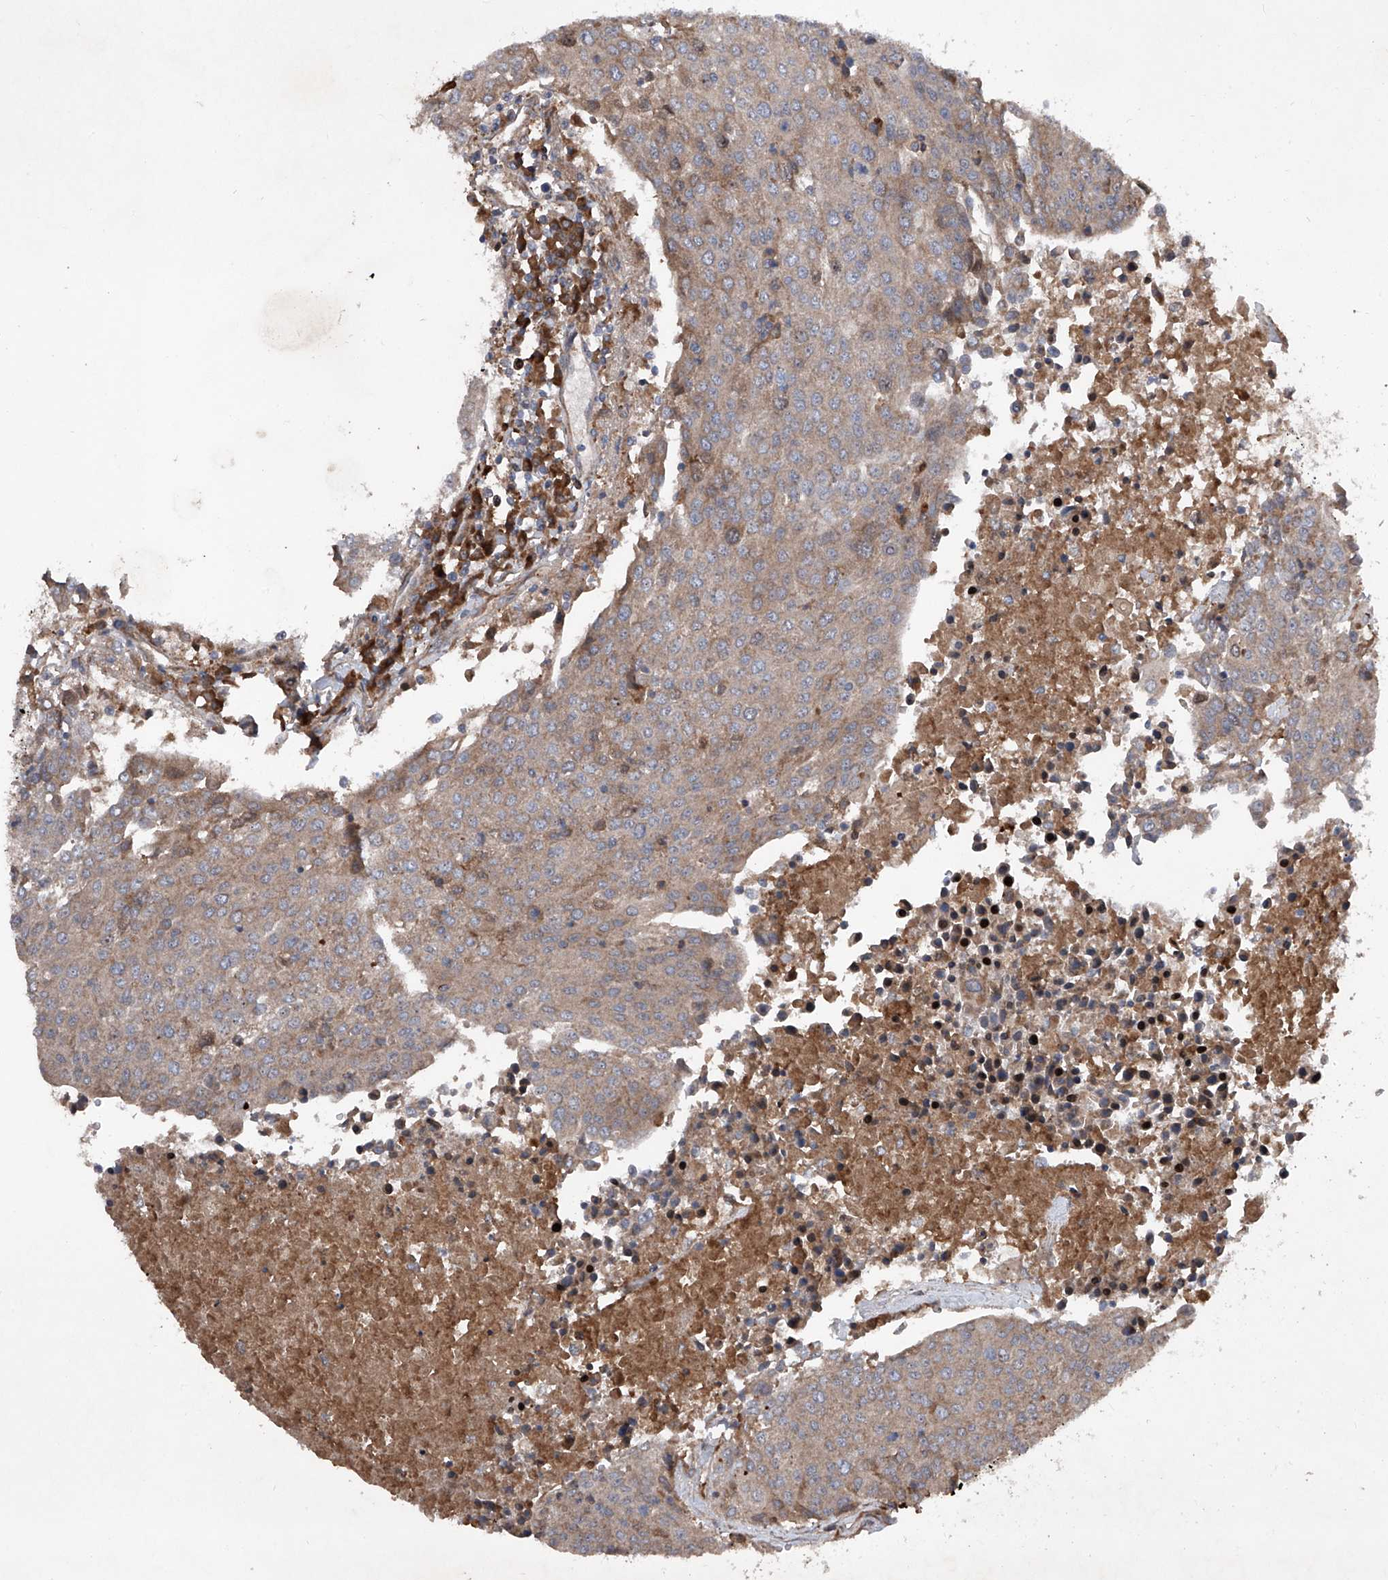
{"staining": {"intensity": "weak", "quantity": ">75%", "location": "cytoplasmic/membranous"}, "tissue": "urothelial cancer", "cell_type": "Tumor cells", "image_type": "cancer", "snomed": [{"axis": "morphology", "description": "Urothelial carcinoma, High grade"}, {"axis": "topography", "description": "Urinary bladder"}], "caption": "Weak cytoplasmic/membranous positivity is seen in about >75% of tumor cells in urothelial cancer.", "gene": "DAD1", "patient": {"sex": "female", "age": 85}}